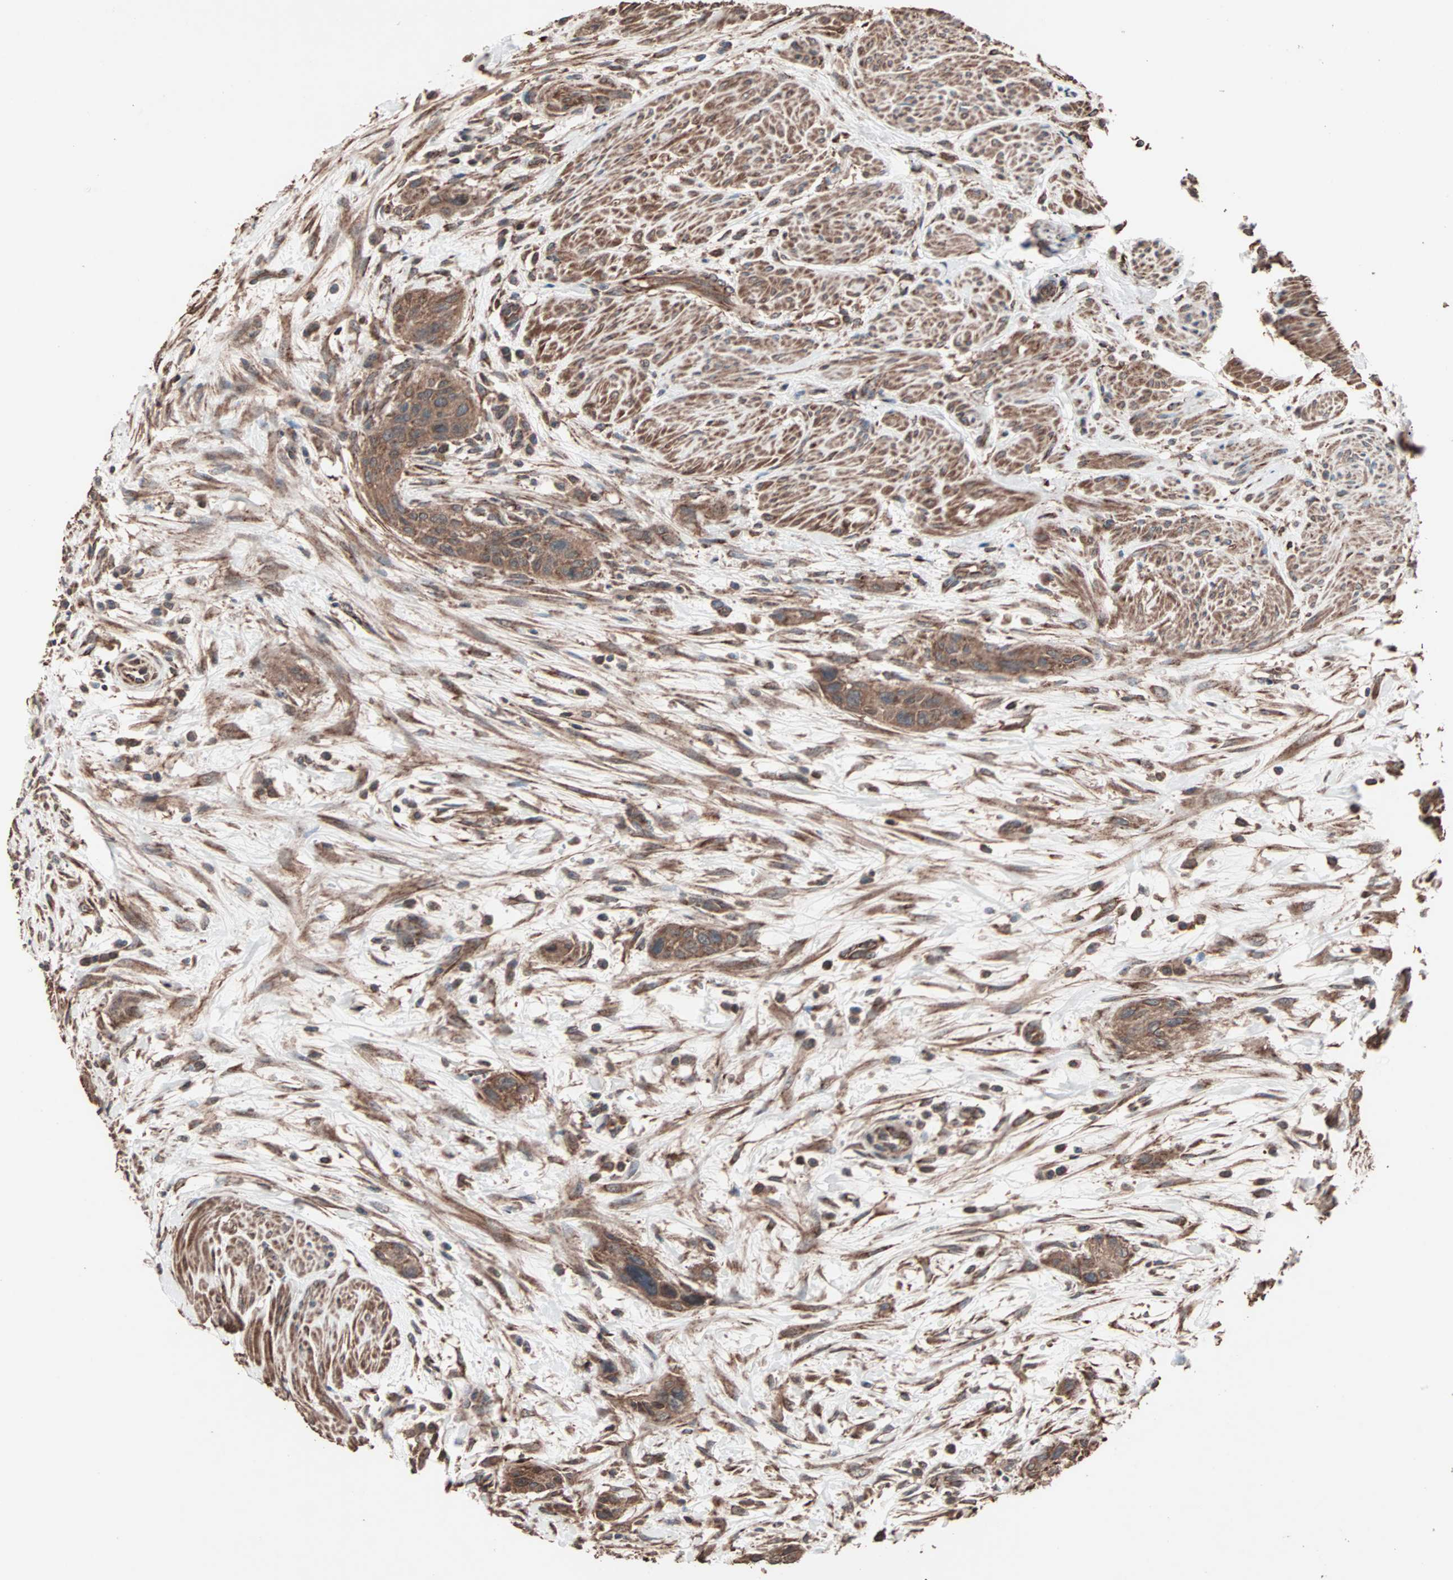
{"staining": {"intensity": "moderate", "quantity": ">75%", "location": "cytoplasmic/membranous"}, "tissue": "urothelial cancer", "cell_type": "Tumor cells", "image_type": "cancer", "snomed": [{"axis": "morphology", "description": "Urothelial carcinoma, High grade"}, {"axis": "topography", "description": "Urinary bladder"}], "caption": "Immunohistochemistry (IHC) staining of high-grade urothelial carcinoma, which demonstrates medium levels of moderate cytoplasmic/membranous positivity in approximately >75% of tumor cells indicating moderate cytoplasmic/membranous protein positivity. The staining was performed using DAB (brown) for protein detection and nuclei were counterstained in hematoxylin (blue).", "gene": "MRPL2", "patient": {"sex": "male", "age": 35}}